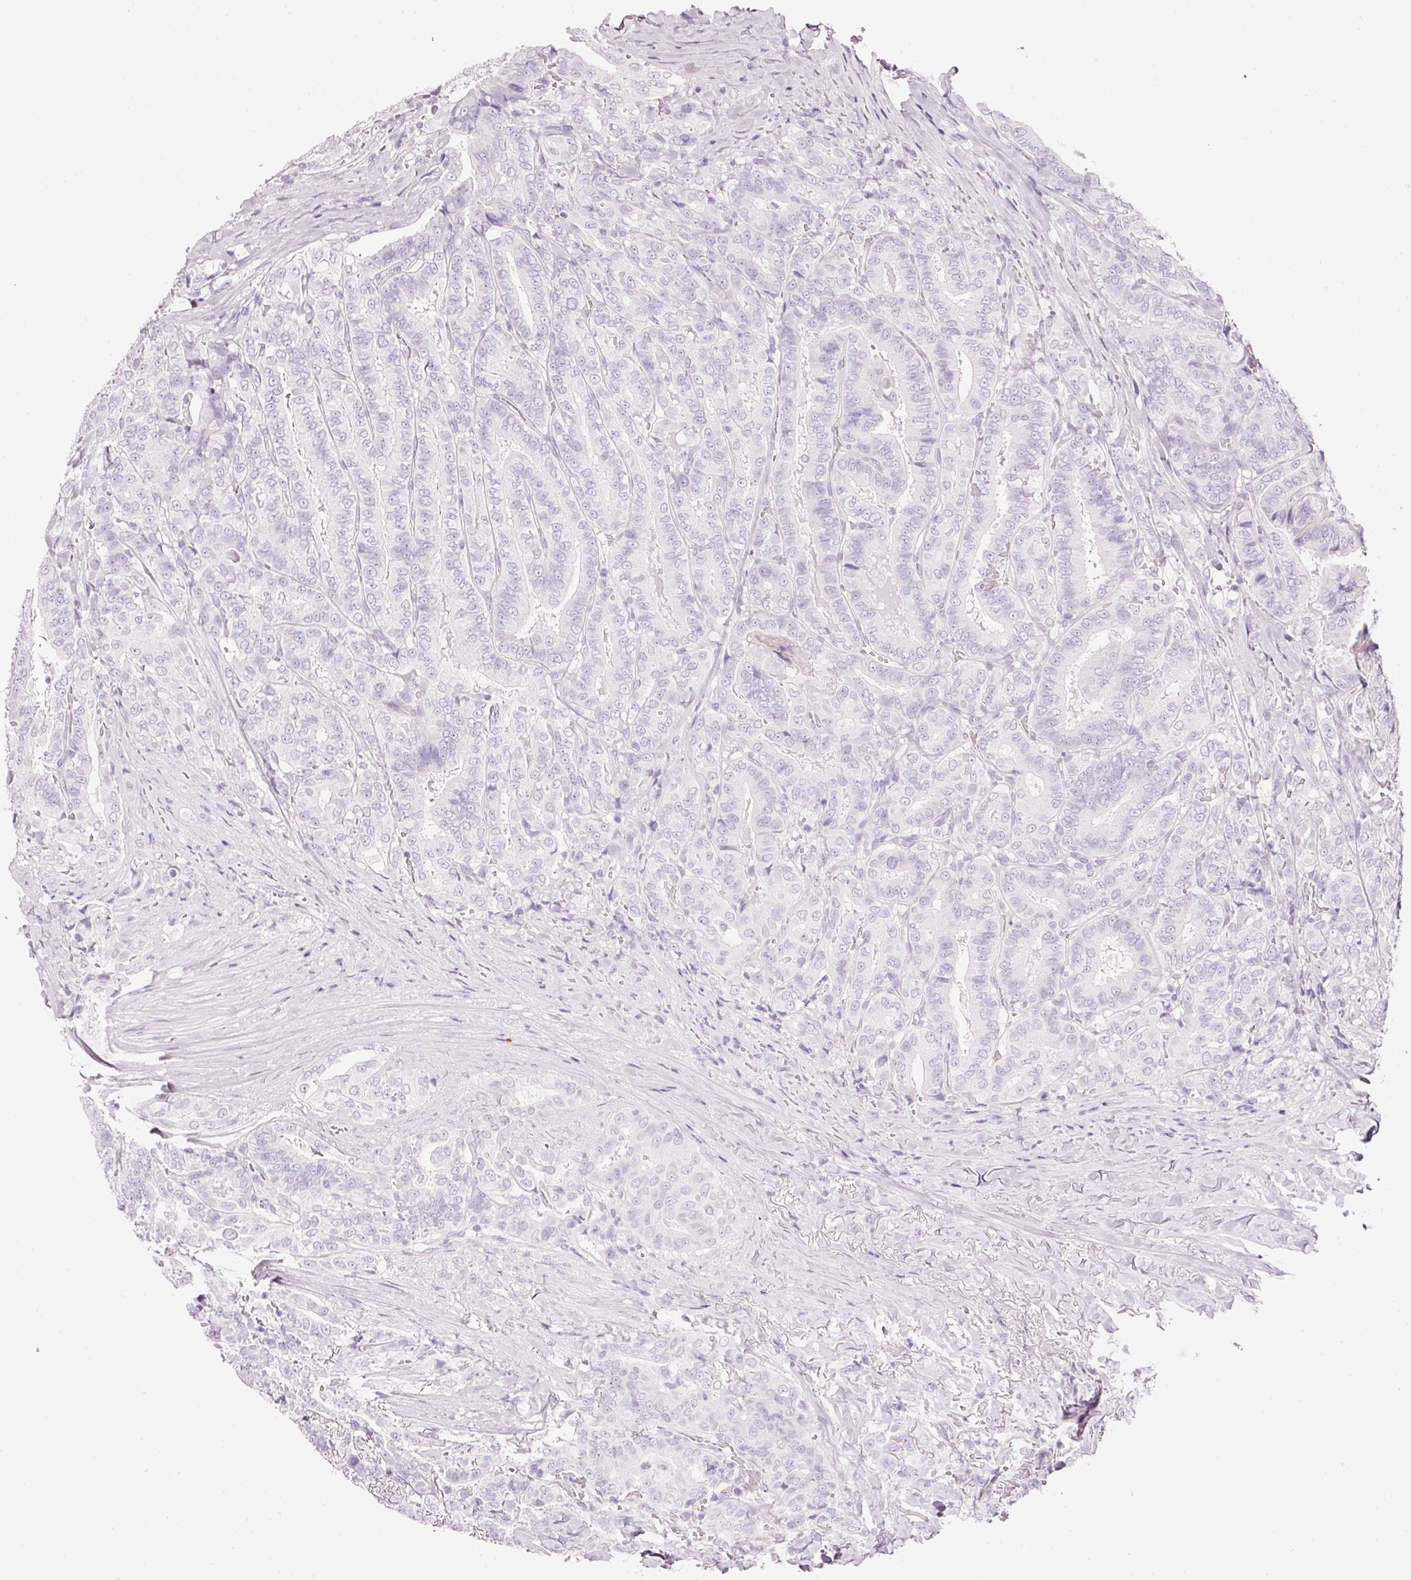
{"staining": {"intensity": "negative", "quantity": "none", "location": "none"}, "tissue": "thyroid cancer", "cell_type": "Tumor cells", "image_type": "cancer", "snomed": [{"axis": "morphology", "description": "Papillary adenocarcinoma, NOS"}, {"axis": "topography", "description": "Thyroid gland"}], "caption": "Papillary adenocarcinoma (thyroid) was stained to show a protein in brown. There is no significant expression in tumor cells.", "gene": "CMA1", "patient": {"sex": "male", "age": 61}}